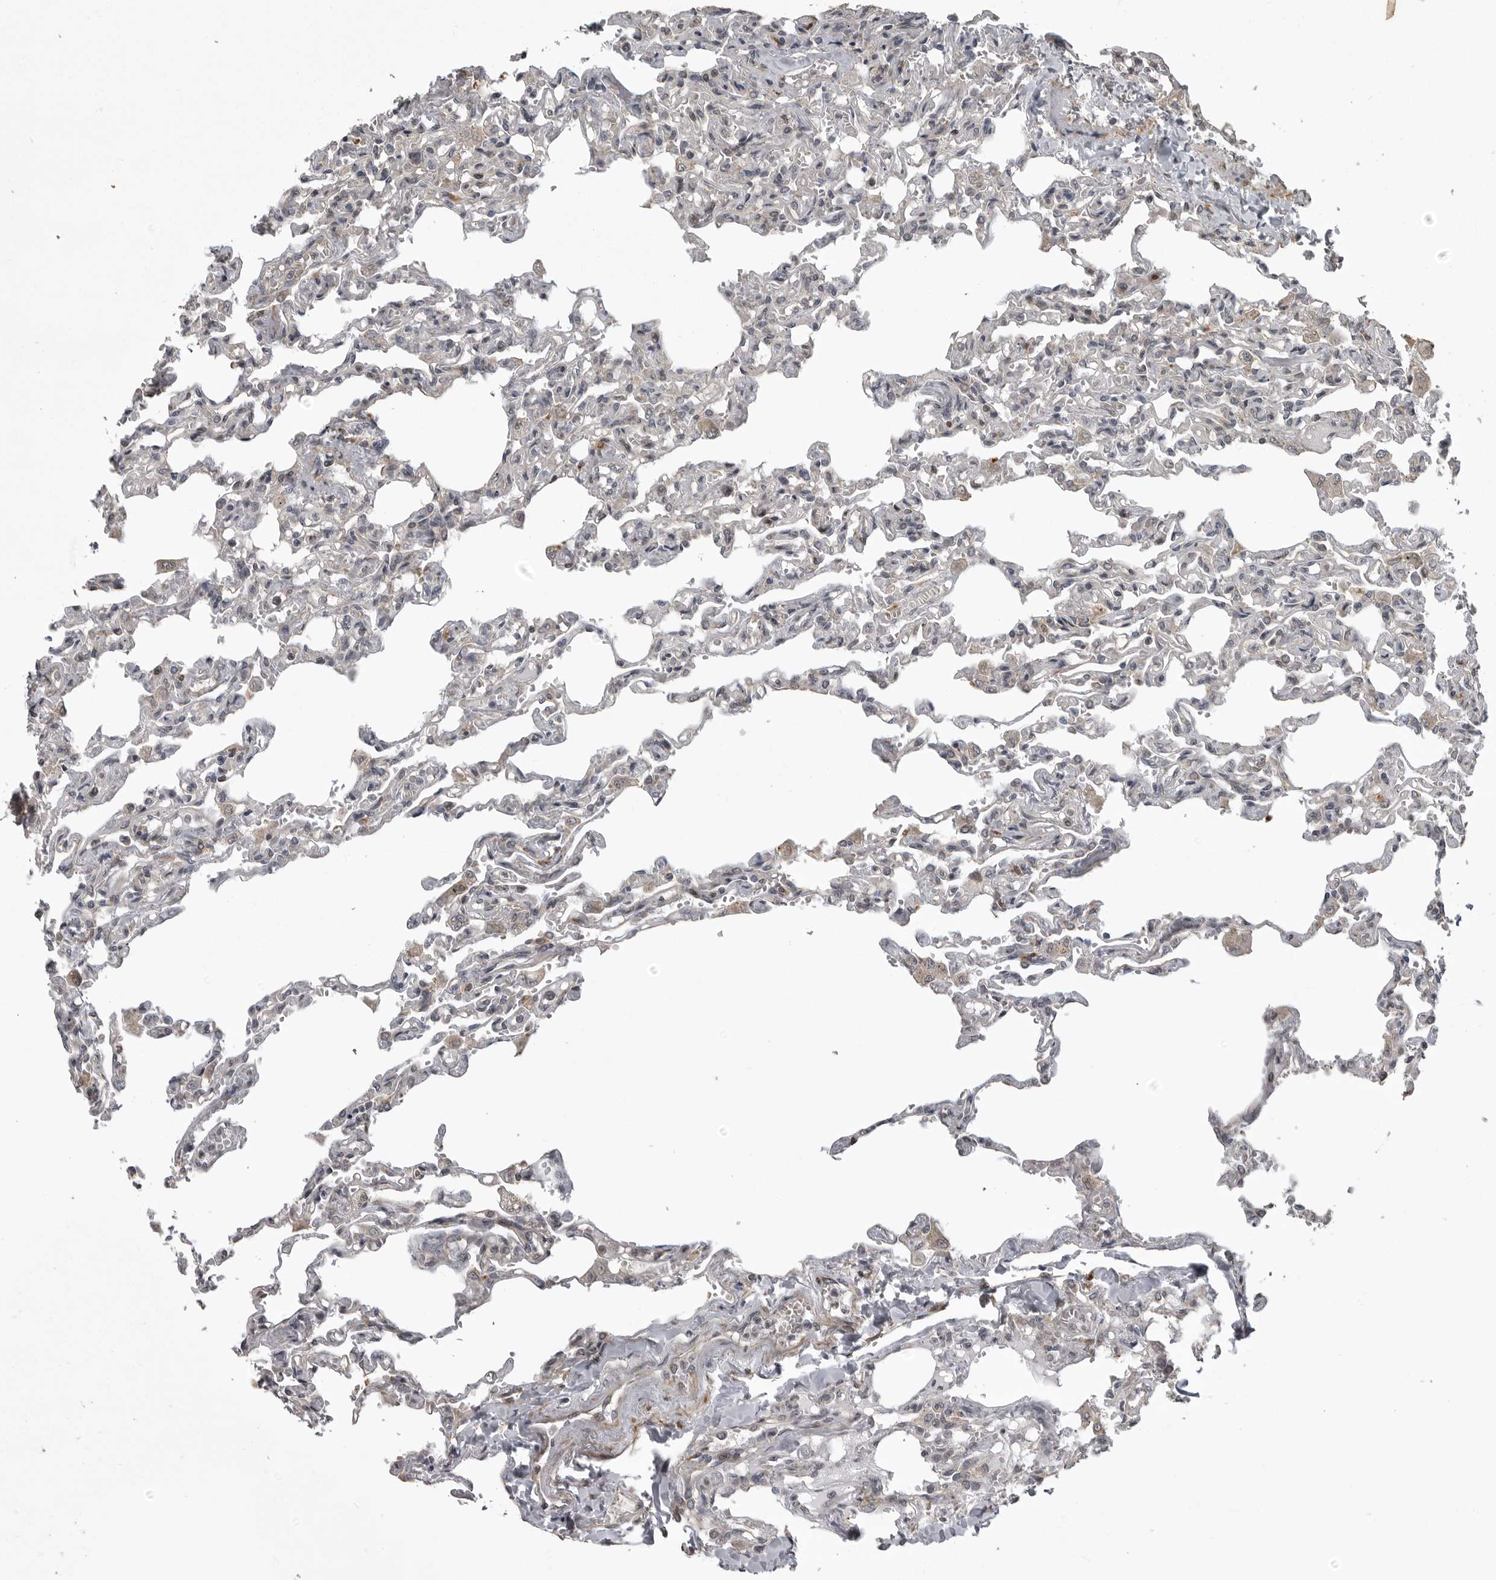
{"staining": {"intensity": "weak", "quantity": "25%-75%", "location": "cytoplasmic/membranous"}, "tissue": "lung", "cell_type": "Alveolar cells", "image_type": "normal", "snomed": [{"axis": "morphology", "description": "Normal tissue, NOS"}, {"axis": "topography", "description": "Lung"}], "caption": "DAB (3,3'-diaminobenzidine) immunohistochemical staining of benign human lung exhibits weak cytoplasmic/membranous protein positivity in about 25%-75% of alveolar cells.", "gene": "ZNRF1", "patient": {"sex": "male", "age": 21}}